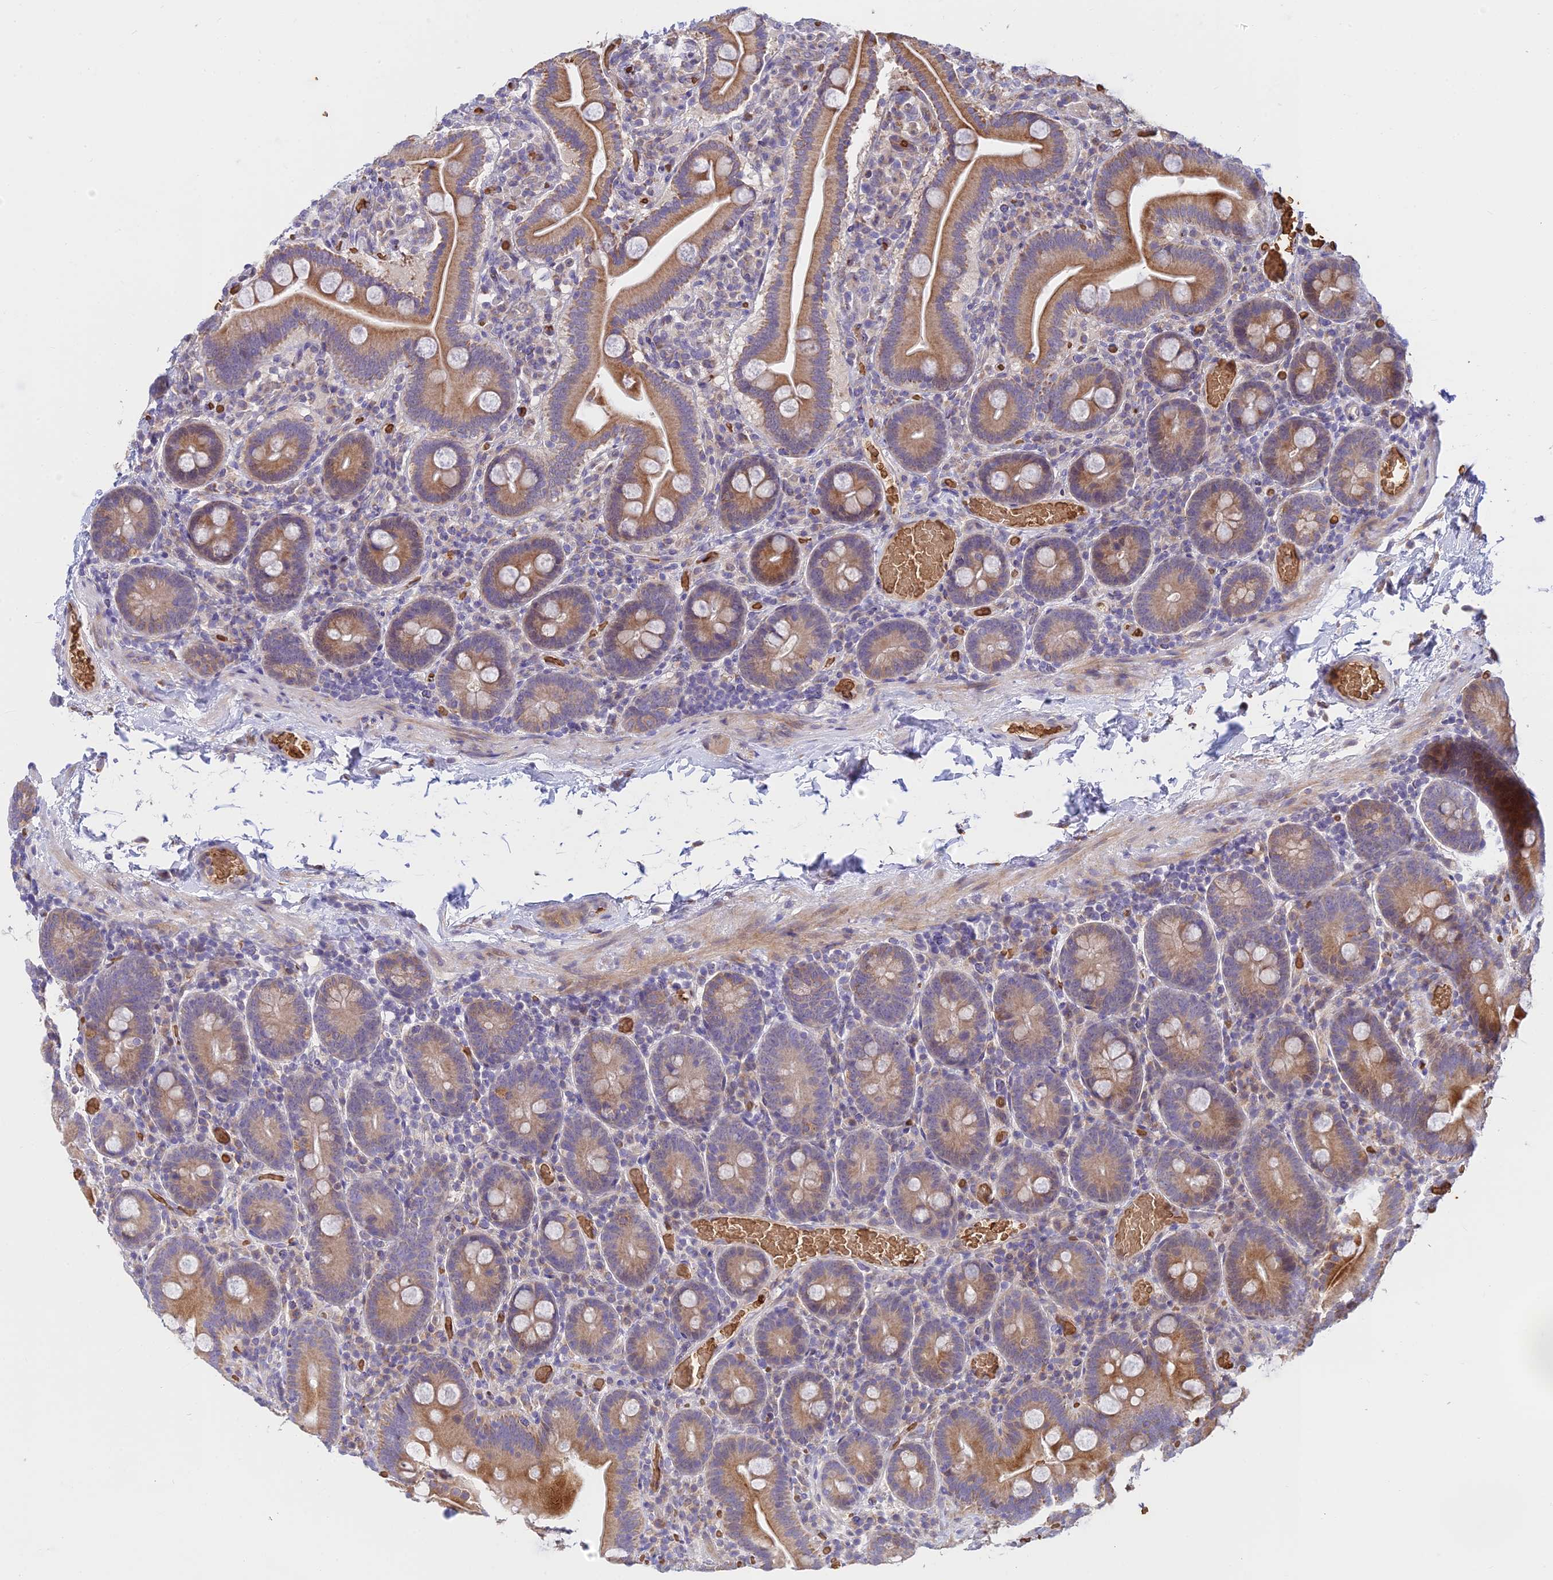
{"staining": {"intensity": "moderate", "quantity": ">75%", "location": "cytoplasmic/membranous"}, "tissue": "duodenum", "cell_type": "Glandular cells", "image_type": "normal", "snomed": [{"axis": "morphology", "description": "Normal tissue, NOS"}, {"axis": "topography", "description": "Duodenum"}], "caption": "Immunohistochemical staining of benign human duodenum exhibits moderate cytoplasmic/membranous protein expression in about >75% of glandular cells. (DAB (3,3'-diaminobenzidine) IHC with brightfield microscopy, high magnification).", "gene": "UFSP2", "patient": {"sex": "male", "age": 55}}